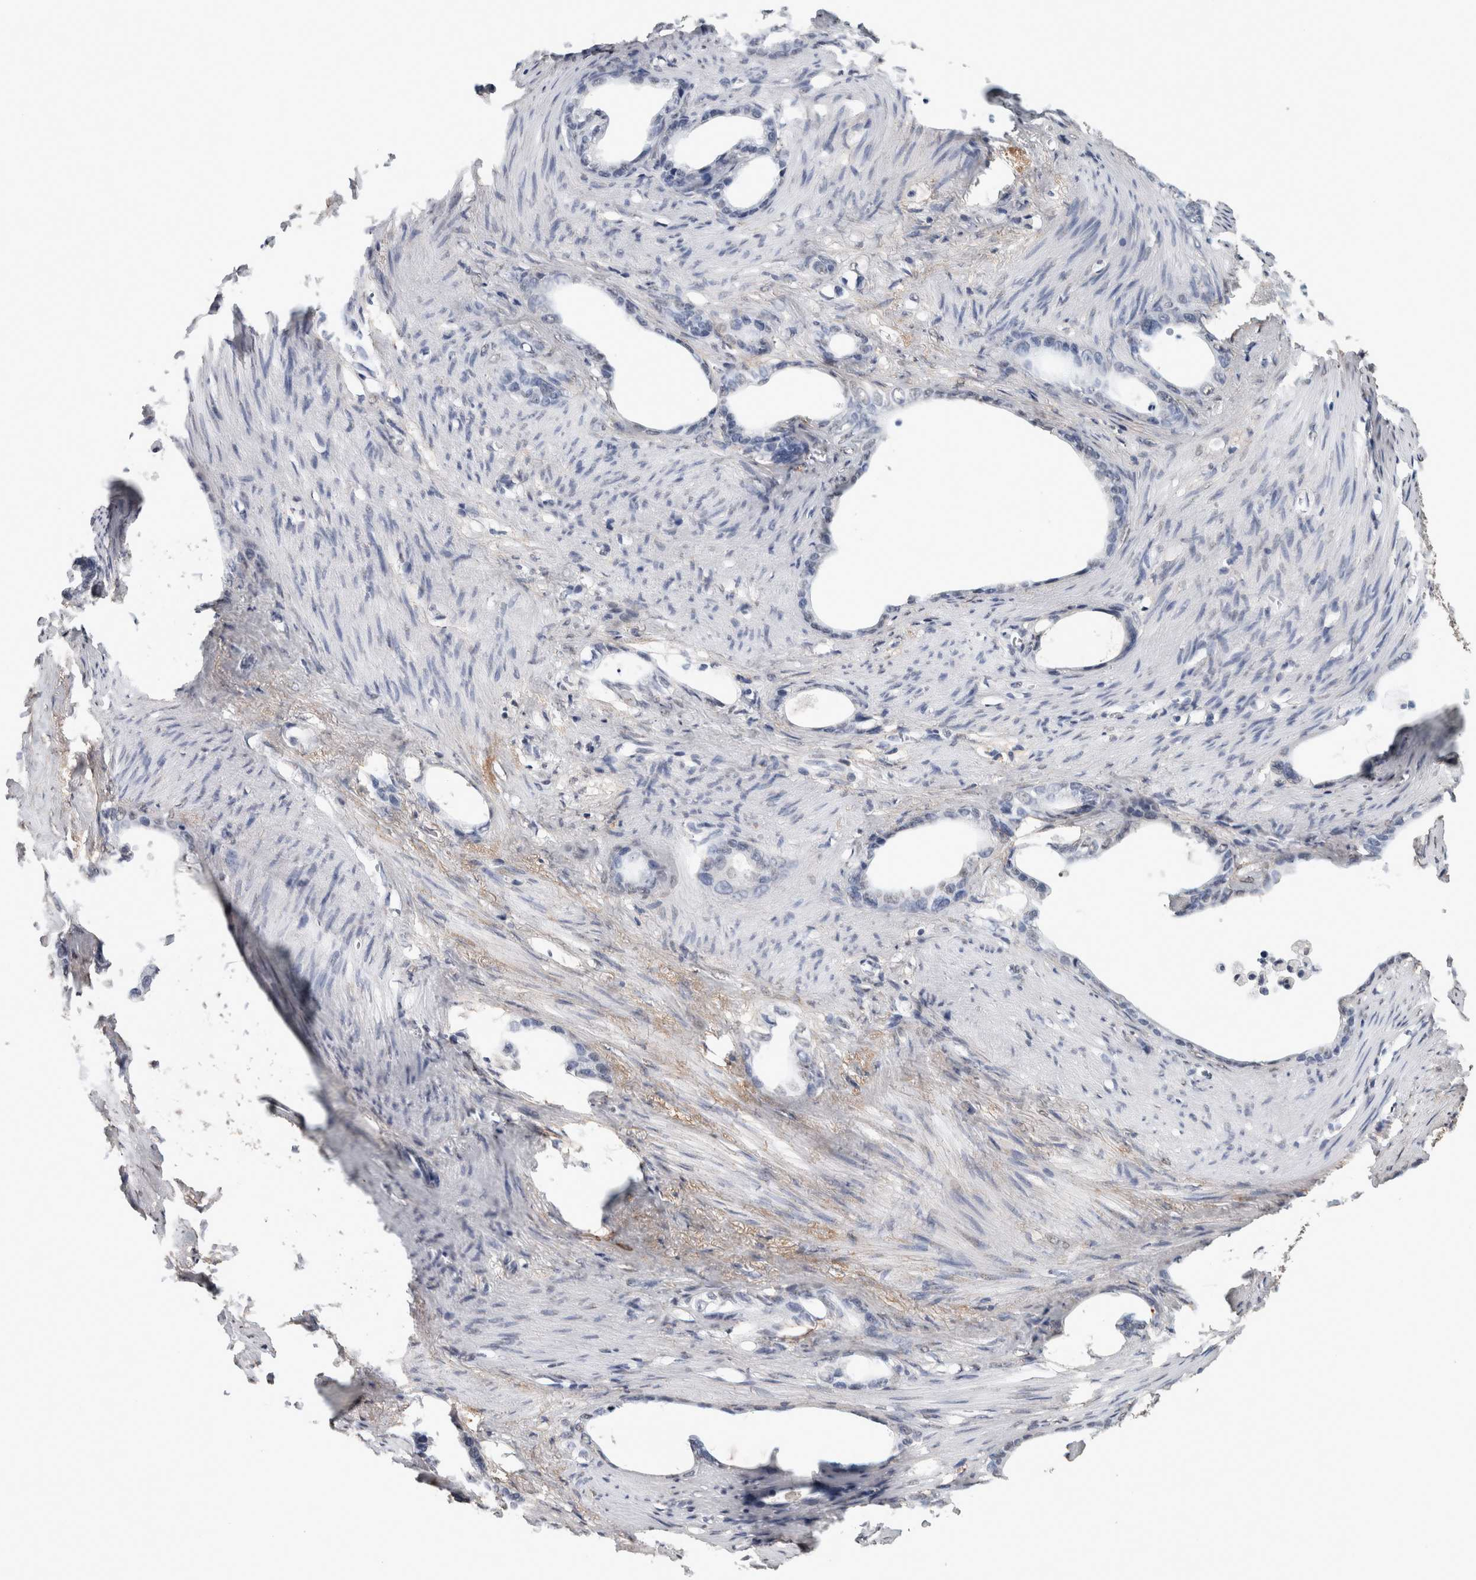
{"staining": {"intensity": "negative", "quantity": "none", "location": "none"}, "tissue": "stomach cancer", "cell_type": "Tumor cells", "image_type": "cancer", "snomed": [{"axis": "morphology", "description": "Adenocarcinoma, NOS"}, {"axis": "topography", "description": "Stomach"}], "caption": "A high-resolution photomicrograph shows IHC staining of stomach cancer, which displays no significant staining in tumor cells.", "gene": "LTBP1", "patient": {"sex": "female", "age": 75}}